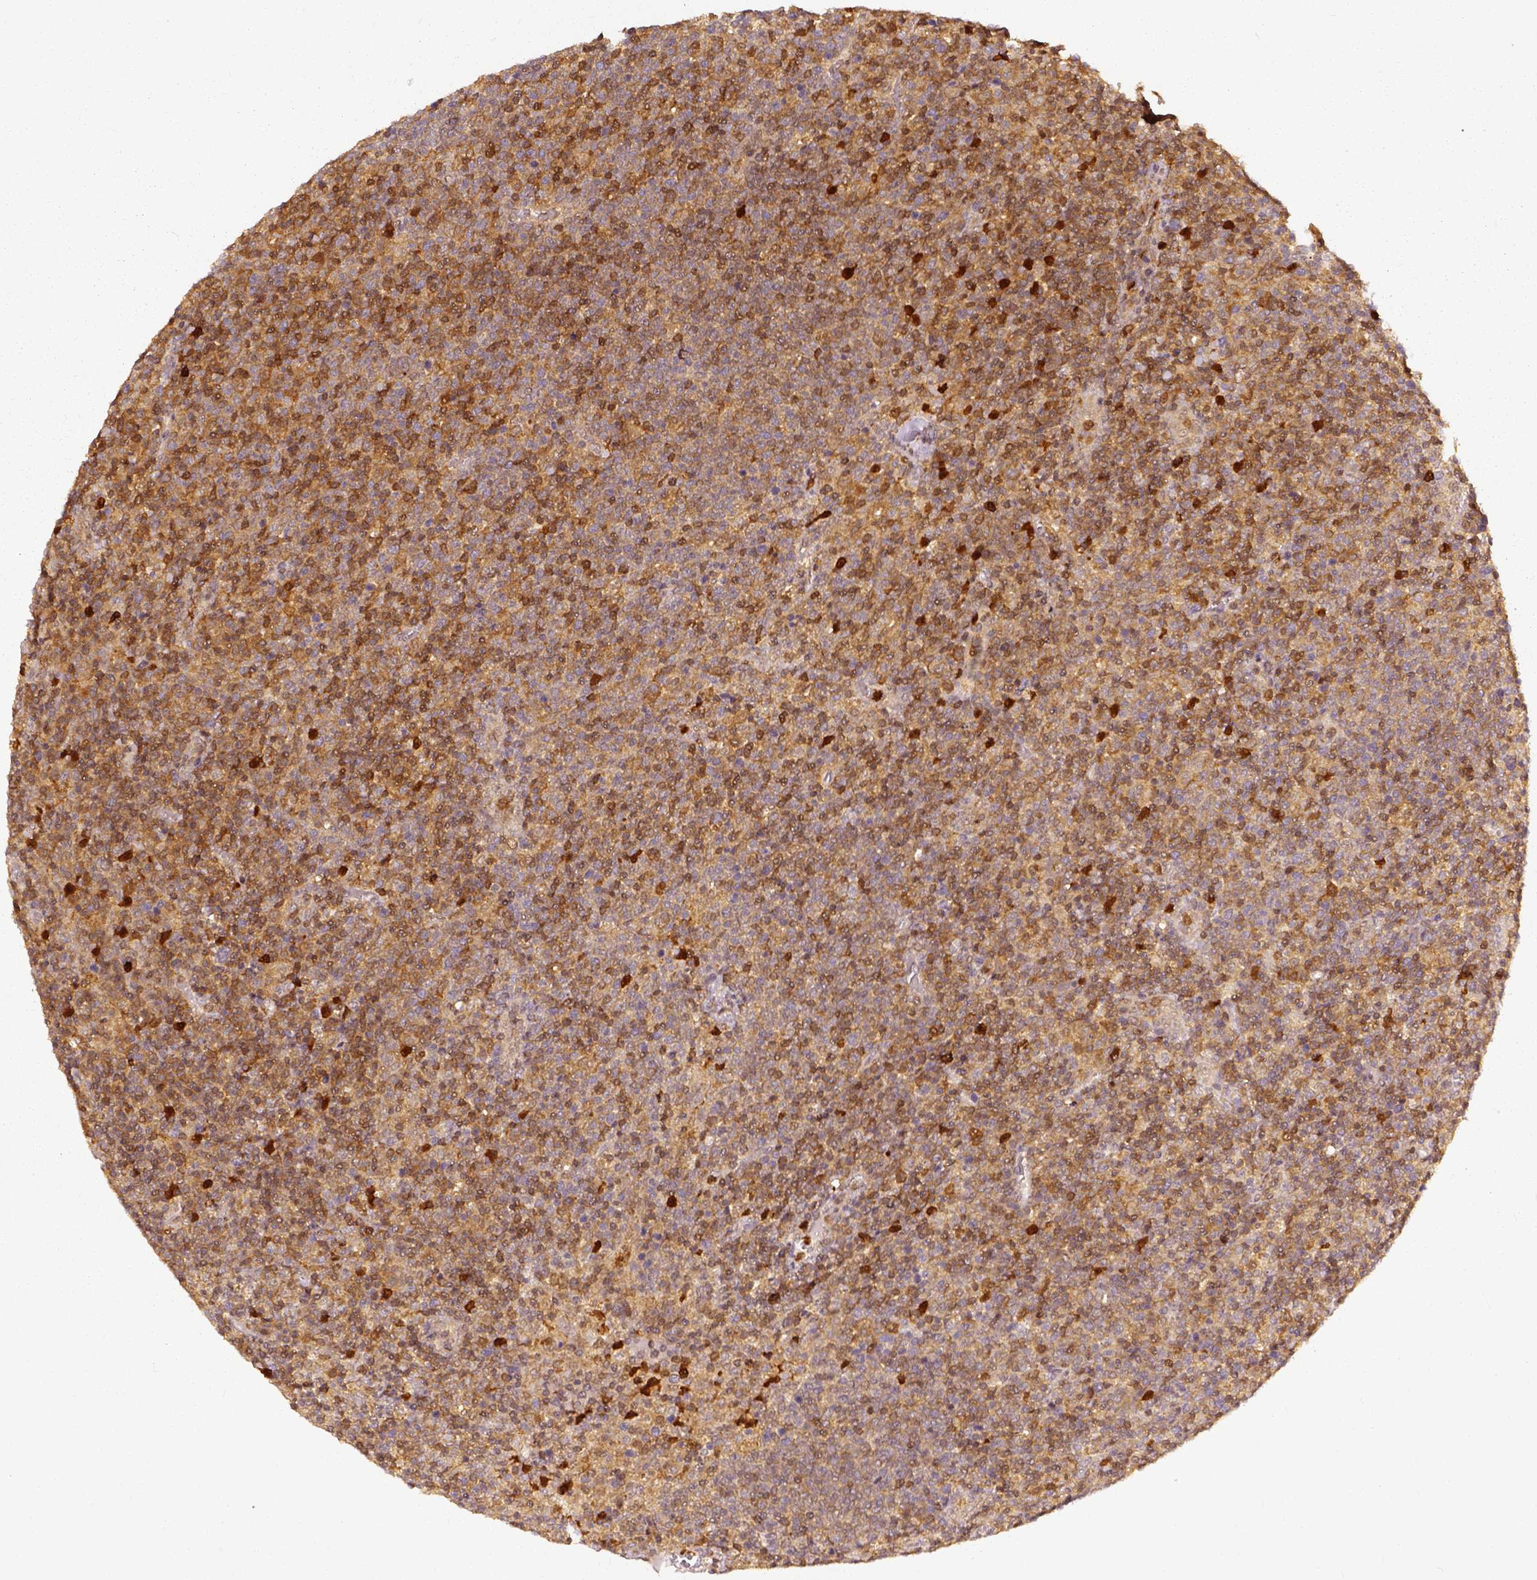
{"staining": {"intensity": "moderate", "quantity": ">75%", "location": "cytoplasmic/membranous"}, "tissue": "lymphoma", "cell_type": "Tumor cells", "image_type": "cancer", "snomed": [{"axis": "morphology", "description": "Malignant lymphoma, non-Hodgkin's type, High grade"}, {"axis": "topography", "description": "Lymph node"}], "caption": "Protein staining reveals moderate cytoplasmic/membranous staining in about >75% of tumor cells in high-grade malignant lymphoma, non-Hodgkin's type.", "gene": "GPI", "patient": {"sex": "male", "age": 61}}